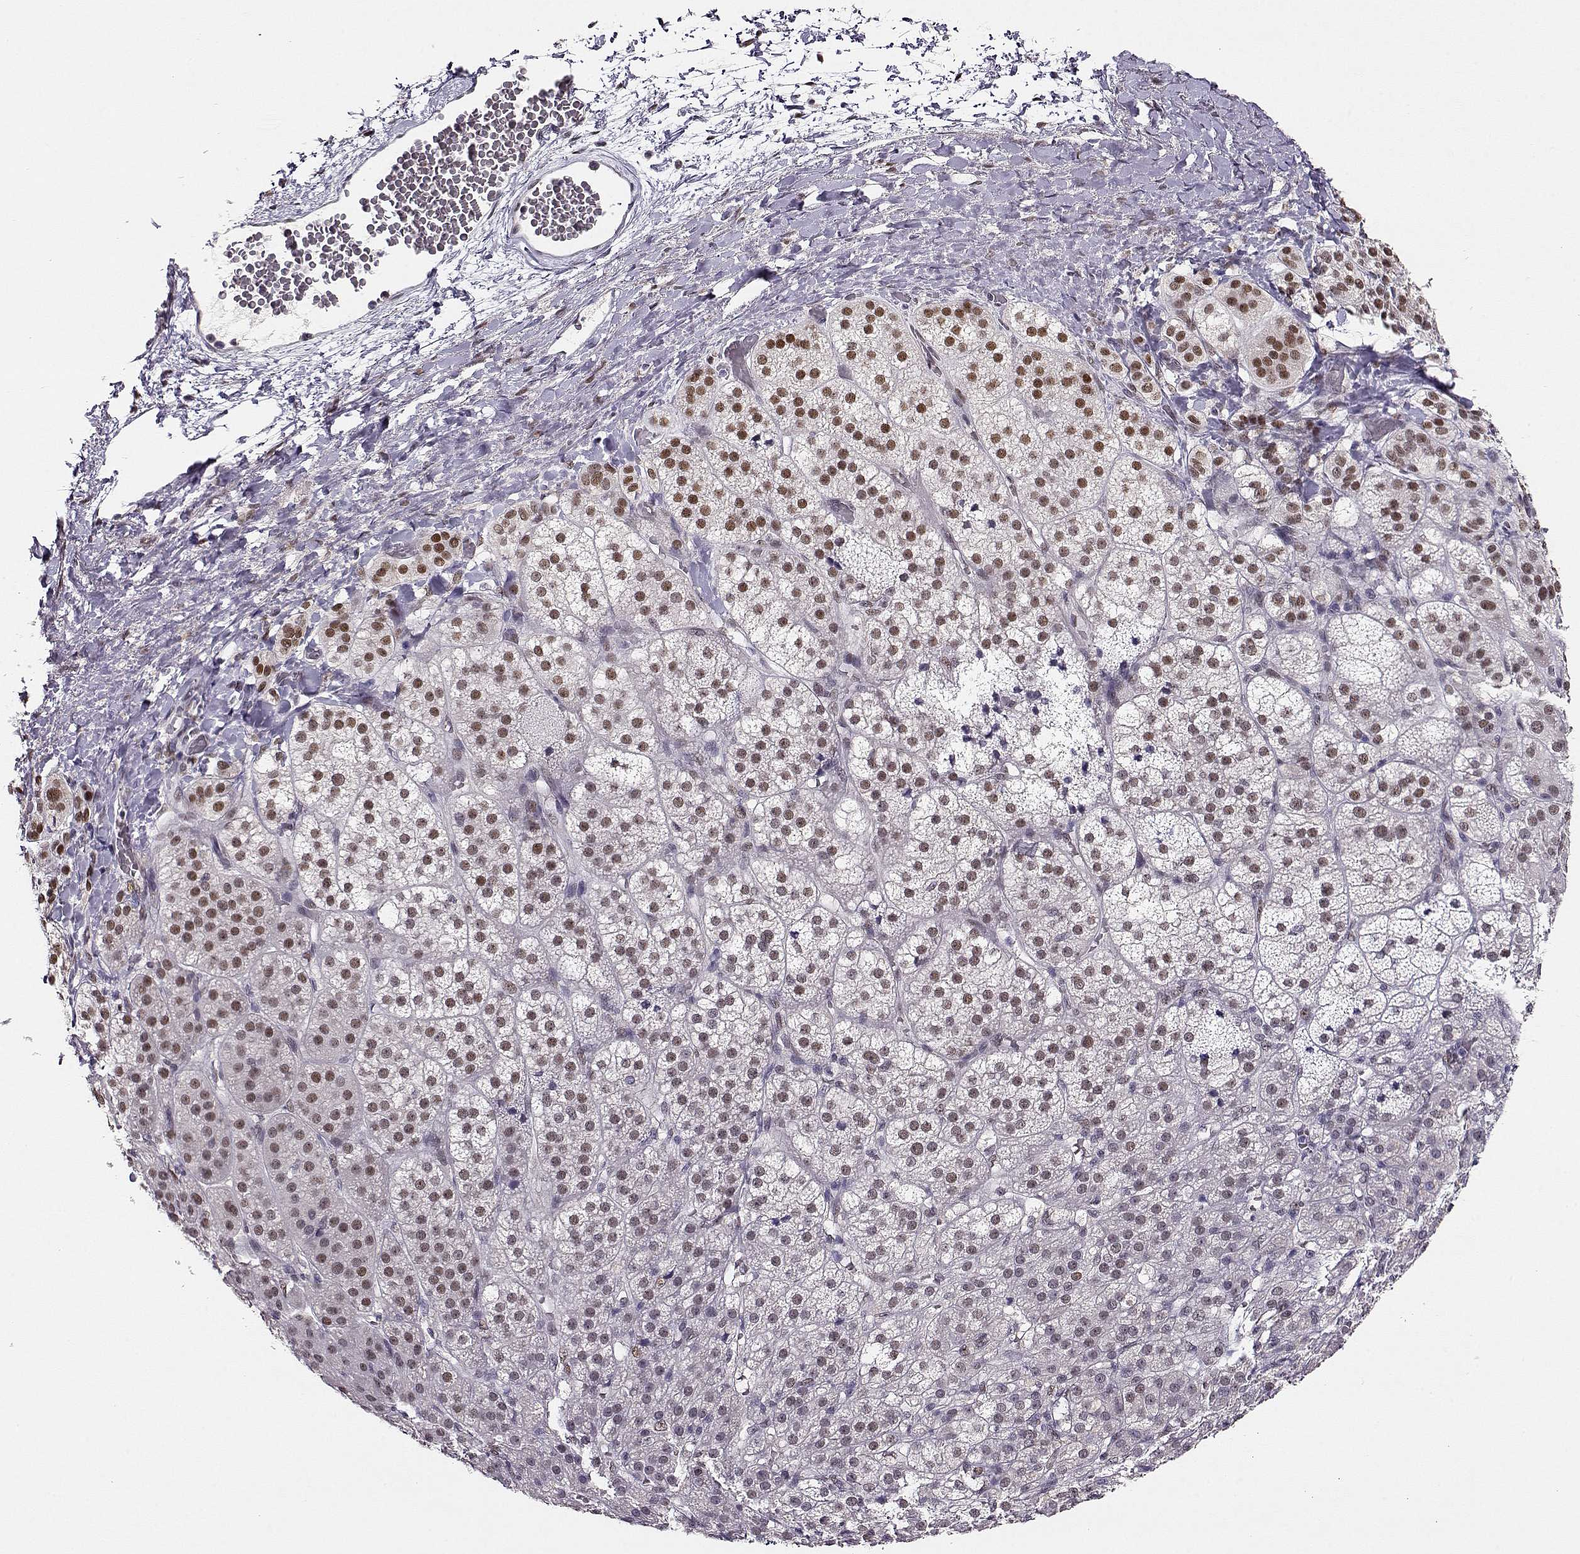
{"staining": {"intensity": "moderate", "quantity": "<25%", "location": "nuclear"}, "tissue": "adrenal gland", "cell_type": "Glandular cells", "image_type": "normal", "snomed": [{"axis": "morphology", "description": "Normal tissue, NOS"}, {"axis": "topography", "description": "Adrenal gland"}], "caption": "Approximately <25% of glandular cells in unremarkable human adrenal gland demonstrate moderate nuclear protein positivity as visualized by brown immunohistochemical staining.", "gene": "POLI", "patient": {"sex": "female", "age": 60}}